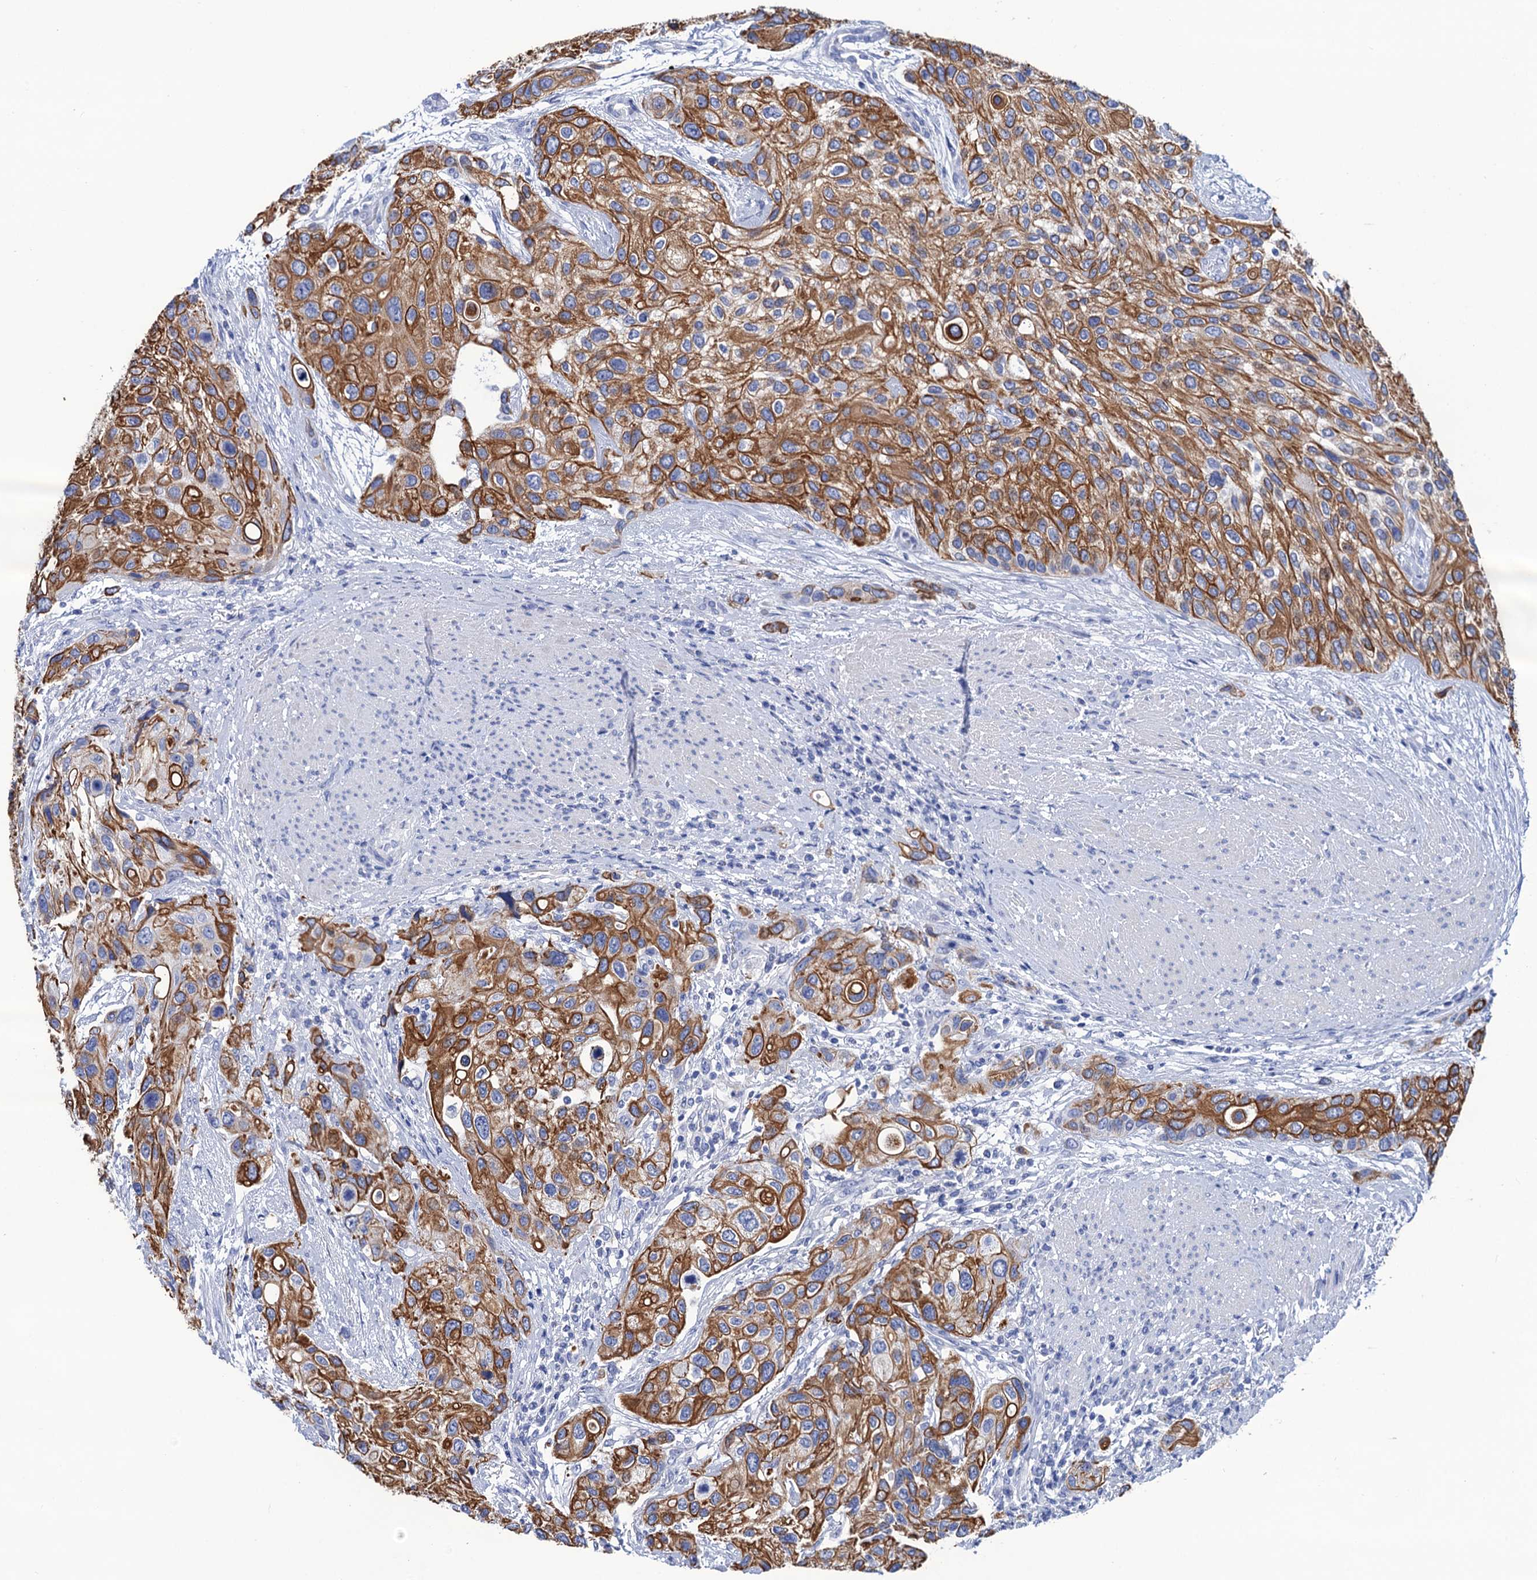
{"staining": {"intensity": "moderate", "quantity": ">75%", "location": "cytoplasmic/membranous"}, "tissue": "urothelial cancer", "cell_type": "Tumor cells", "image_type": "cancer", "snomed": [{"axis": "morphology", "description": "Normal tissue, NOS"}, {"axis": "morphology", "description": "Urothelial carcinoma, High grade"}, {"axis": "topography", "description": "Vascular tissue"}, {"axis": "topography", "description": "Urinary bladder"}], "caption": "The immunohistochemical stain highlights moderate cytoplasmic/membranous expression in tumor cells of high-grade urothelial carcinoma tissue.", "gene": "RAB3IP", "patient": {"sex": "female", "age": 56}}